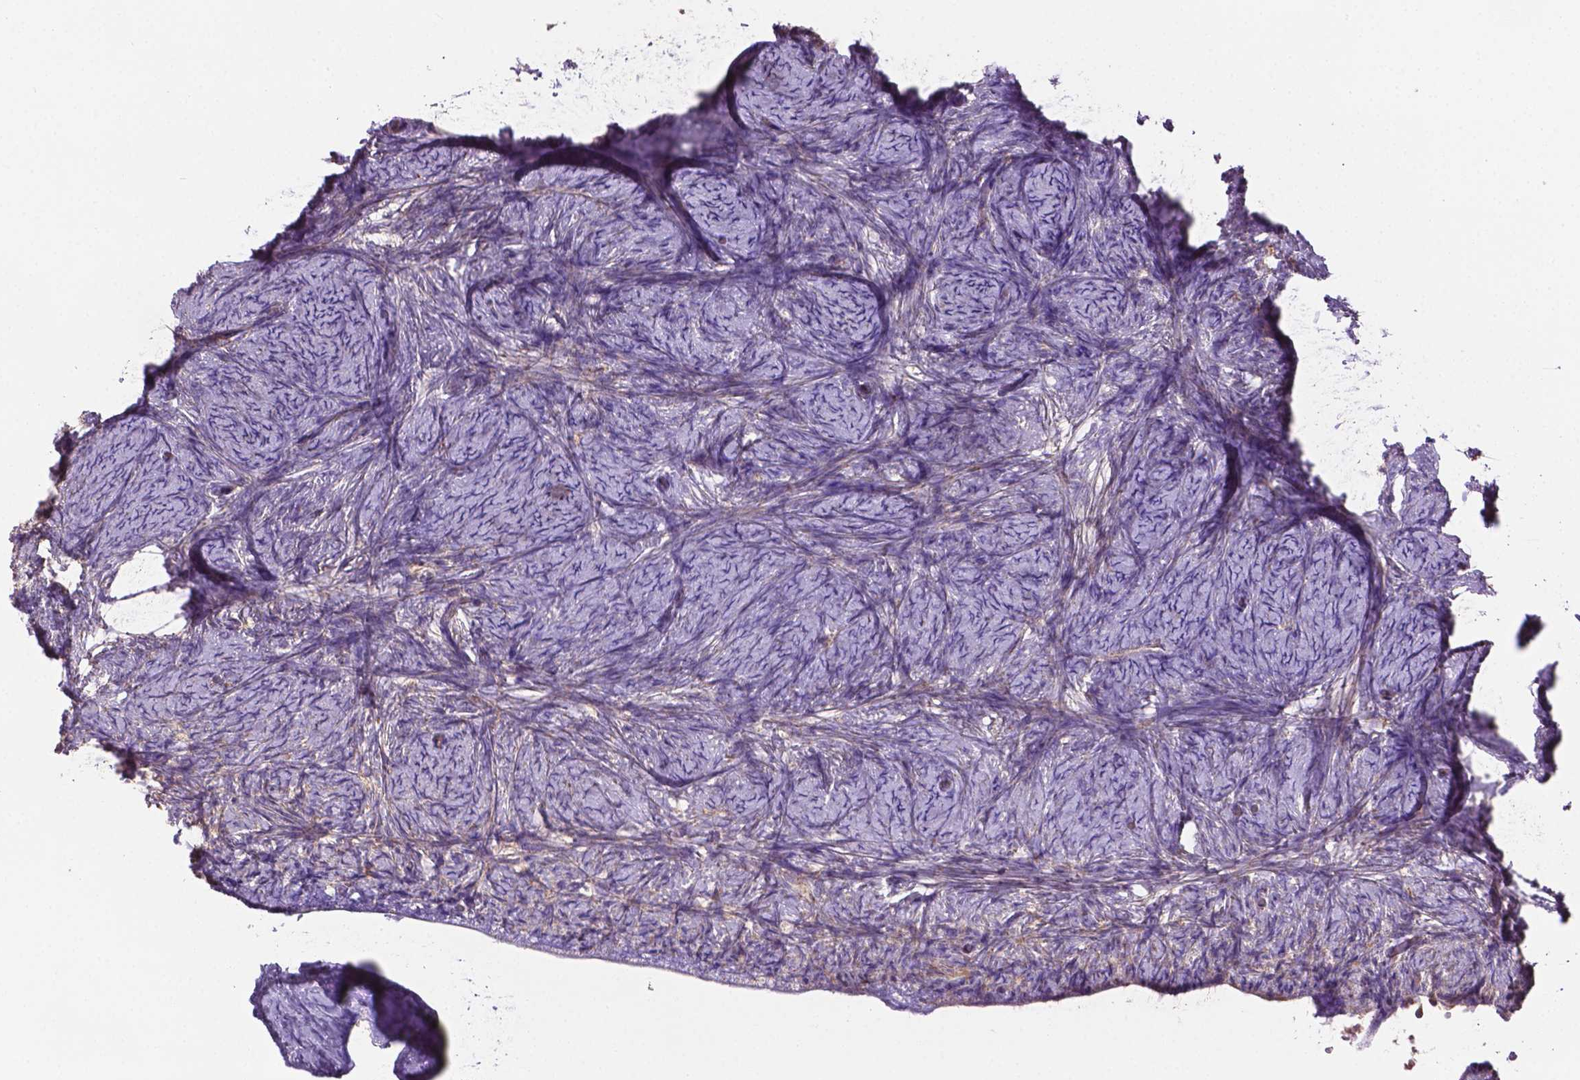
{"staining": {"intensity": "weak", "quantity": "25%-75%", "location": "cytoplasmic/membranous"}, "tissue": "ovary", "cell_type": "Ovarian stroma cells", "image_type": "normal", "snomed": [{"axis": "morphology", "description": "Normal tissue, NOS"}, {"axis": "topography", "description": "Ovary"}], "caption": "Protein analysis of normal ovary reveals weak cytoplasmic/membranous staining in about 25%-75% of ovarian stroma cells.", "gene": "PIBF1", "patient": {"sex": "female", "age": 34}}